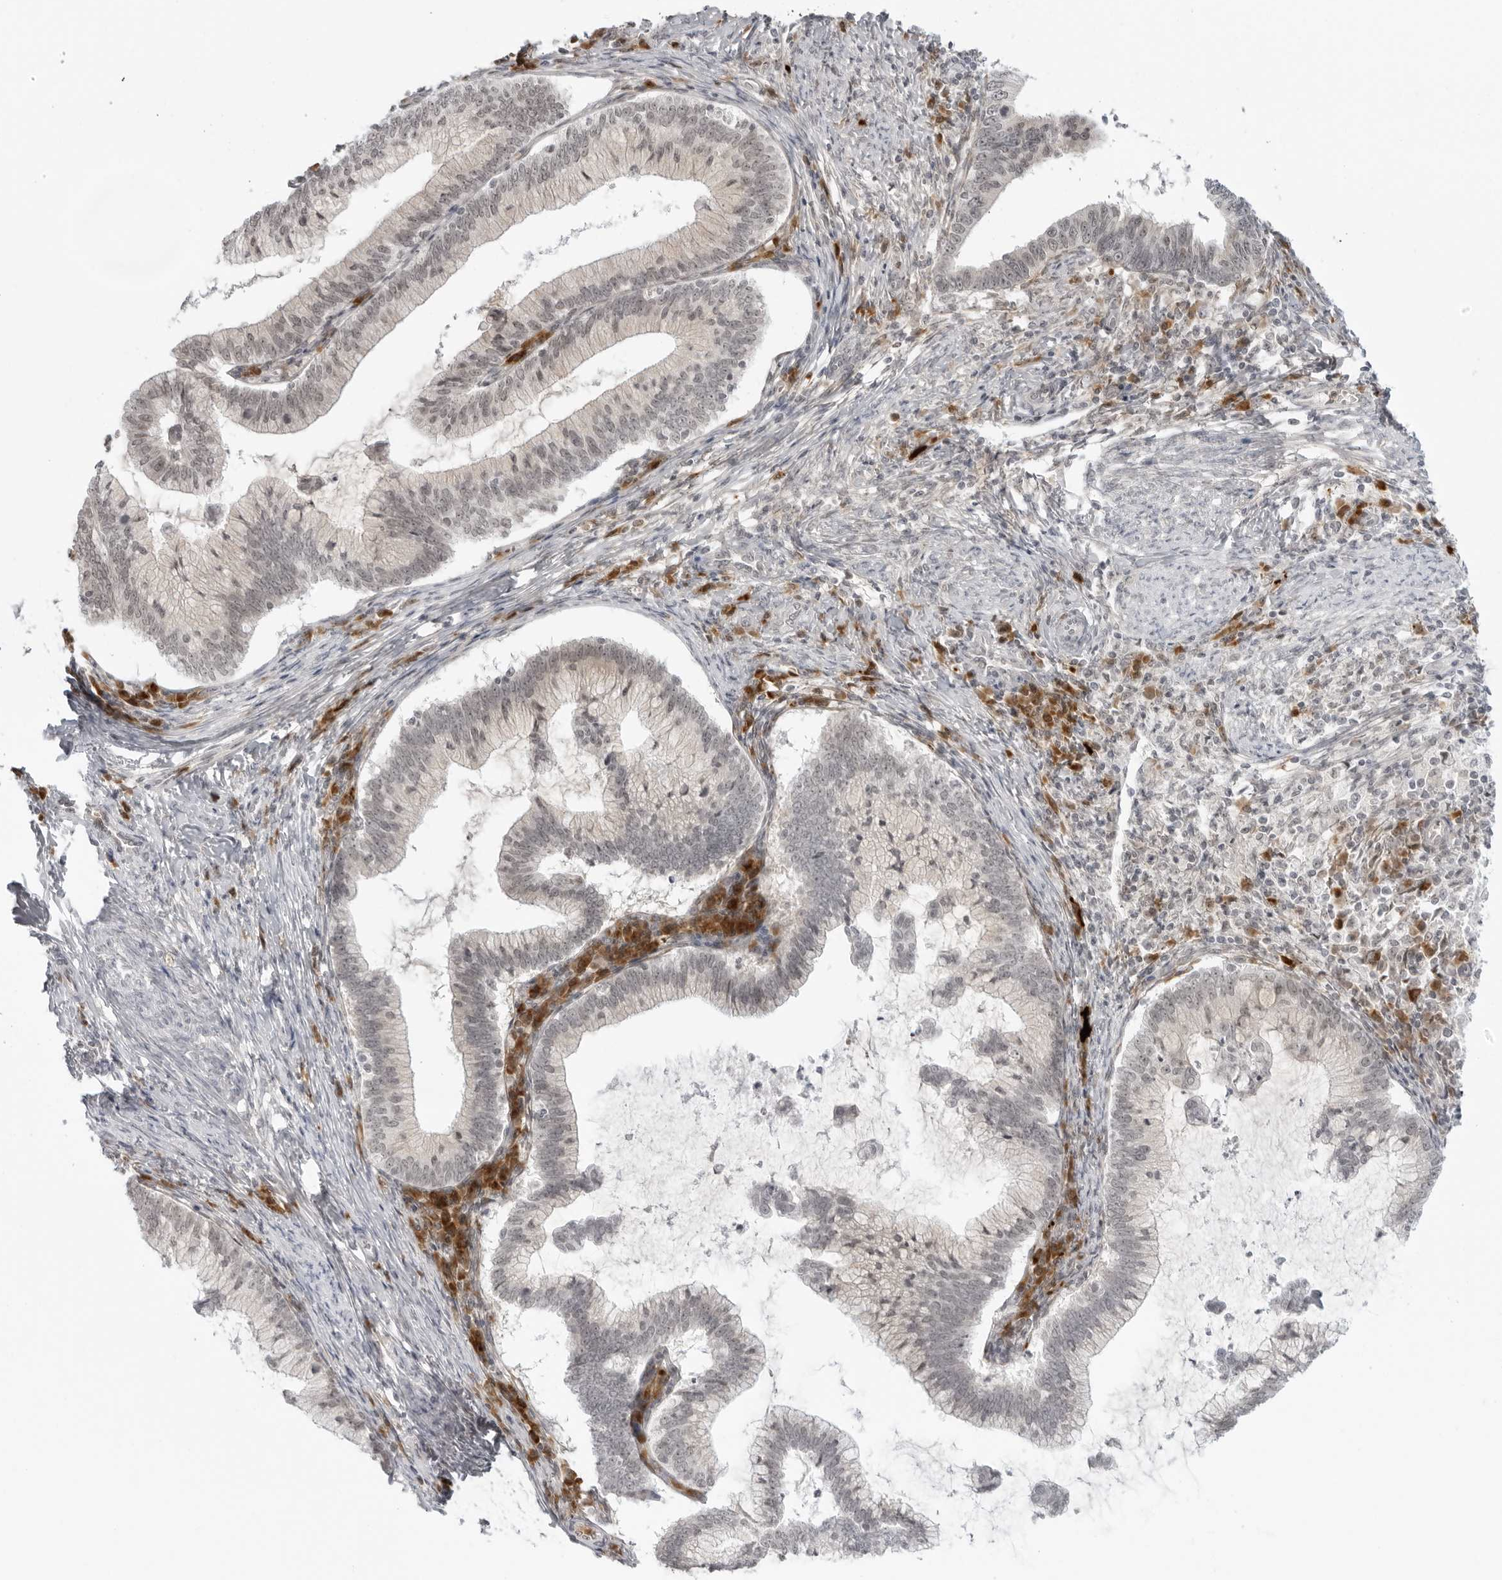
{"staining": {"intensity": "weak", "quantity": "<25%", "location": "nuclear"}, "tissue": "cervical cancer", "cell_type": "Tumor cells", "image_type": "cancer", "snomed": [{"axis": "morphology", "description": "Adenocarcinoma, NOS"}, {"axis": "topography", "description": "Cervix"}], "caption": "The immunohistochemistry histopathology image has no significant positivity in tumor cells of adenocarcinoma (cervical) tissue. (DAB IHC visualized using brightfield microscopy, high magnification).", "gene": "SUGCT", "patient": {"sex": "female", "age": 36}}